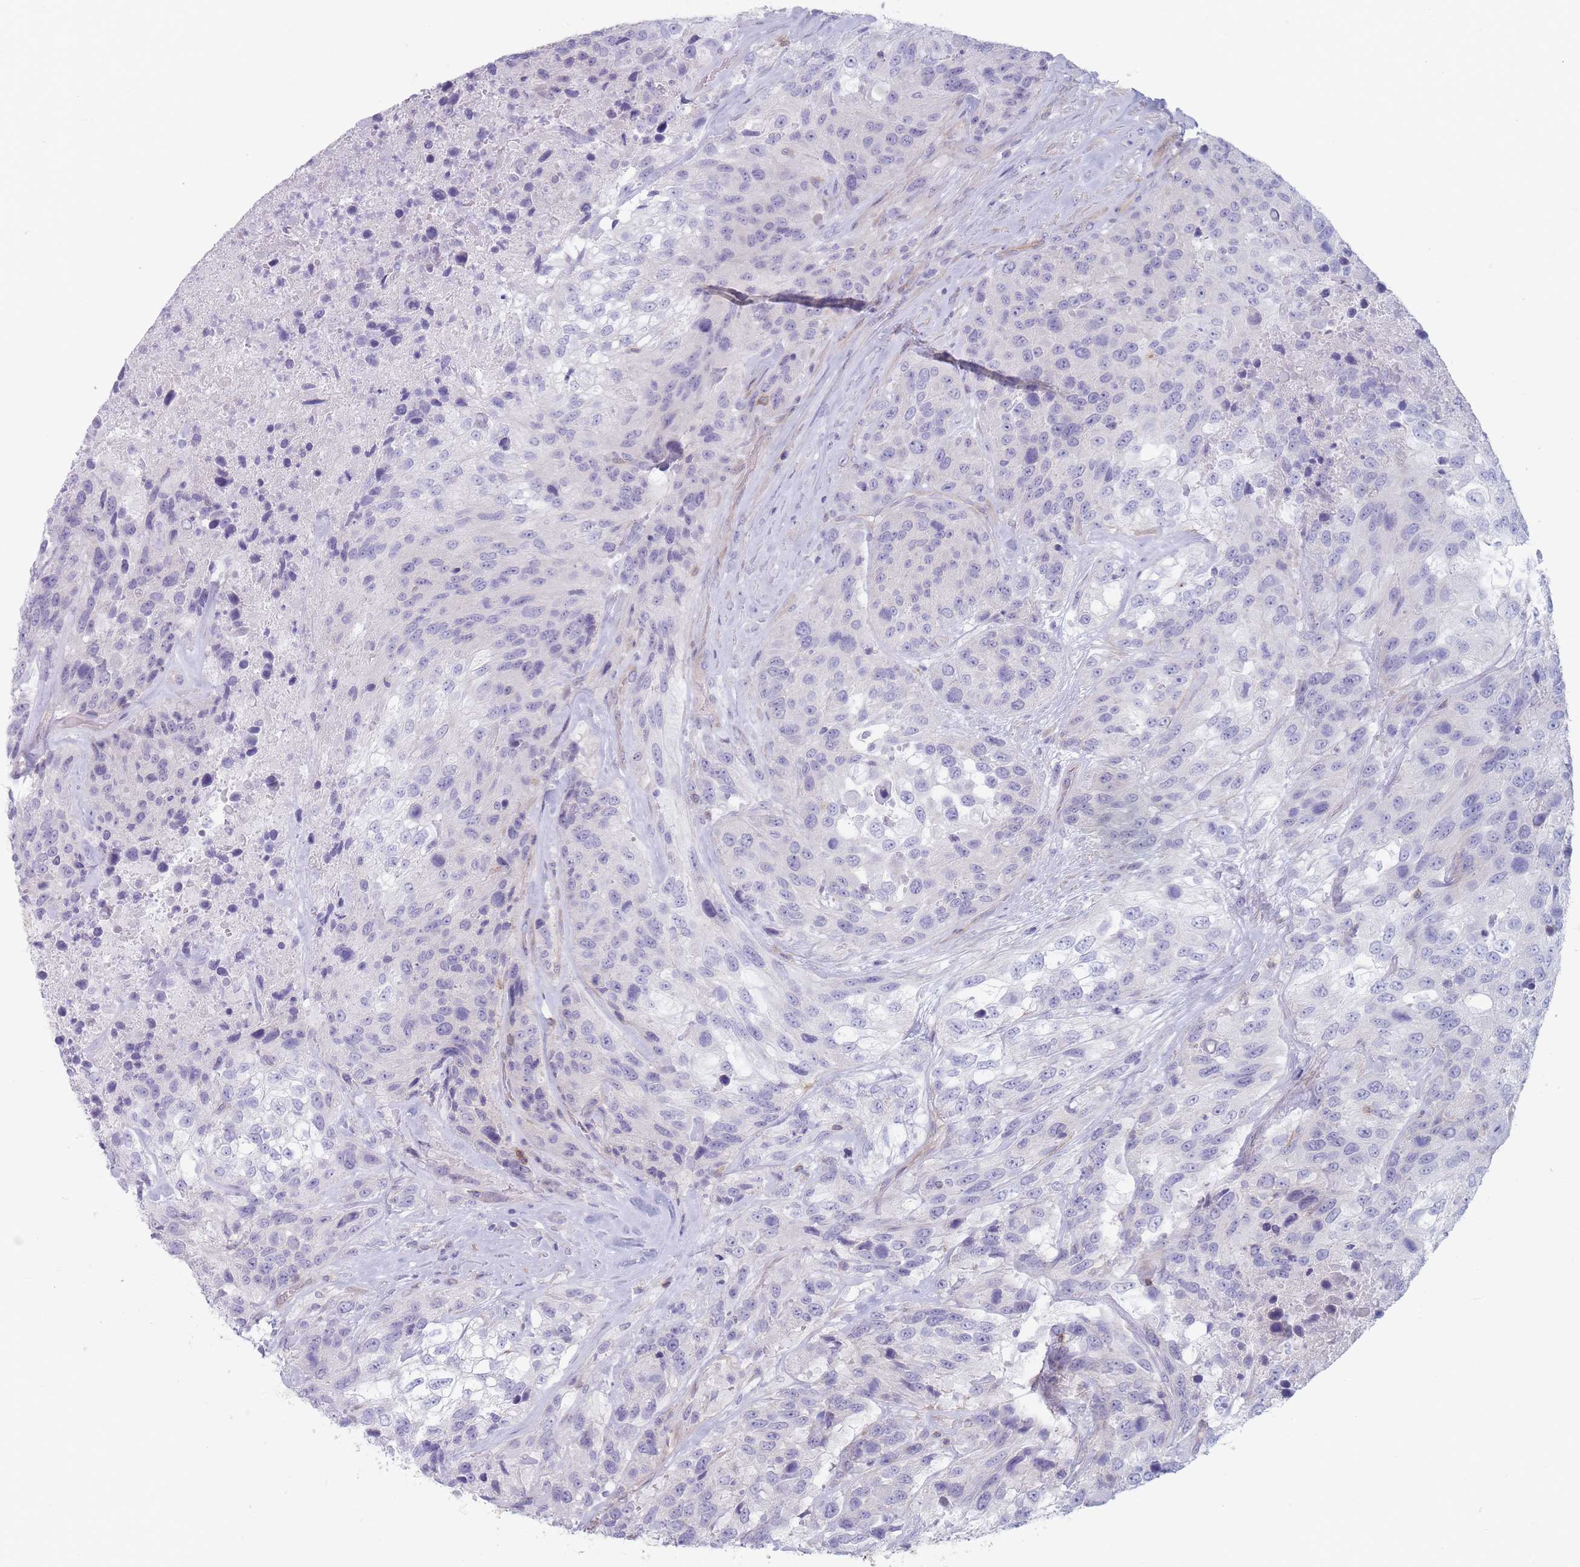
{"staining": {"intensity": "negative", "quantity": "none", "location": "none"}, "tissue": "urothelial cancer", "cell_type": "Tumor cells", "image_type": "cancer", "snomed": [{"axis": "morphology", "description": "Urothelial carcinoma, High grade"}, {"axis": "topography", "description": "Urinary bladder"}], "caption": "Urothelial cancer was stained to show a protein in brown. There is no significant staining in tumor cells. (DAB (3,3'-diaminobenzidine) immunohistochemistry (IHC) visualized using brightfield microscopy, high magnification).", "gene": "PLPP1", "patient": {"sex": "female", "age": 70}}